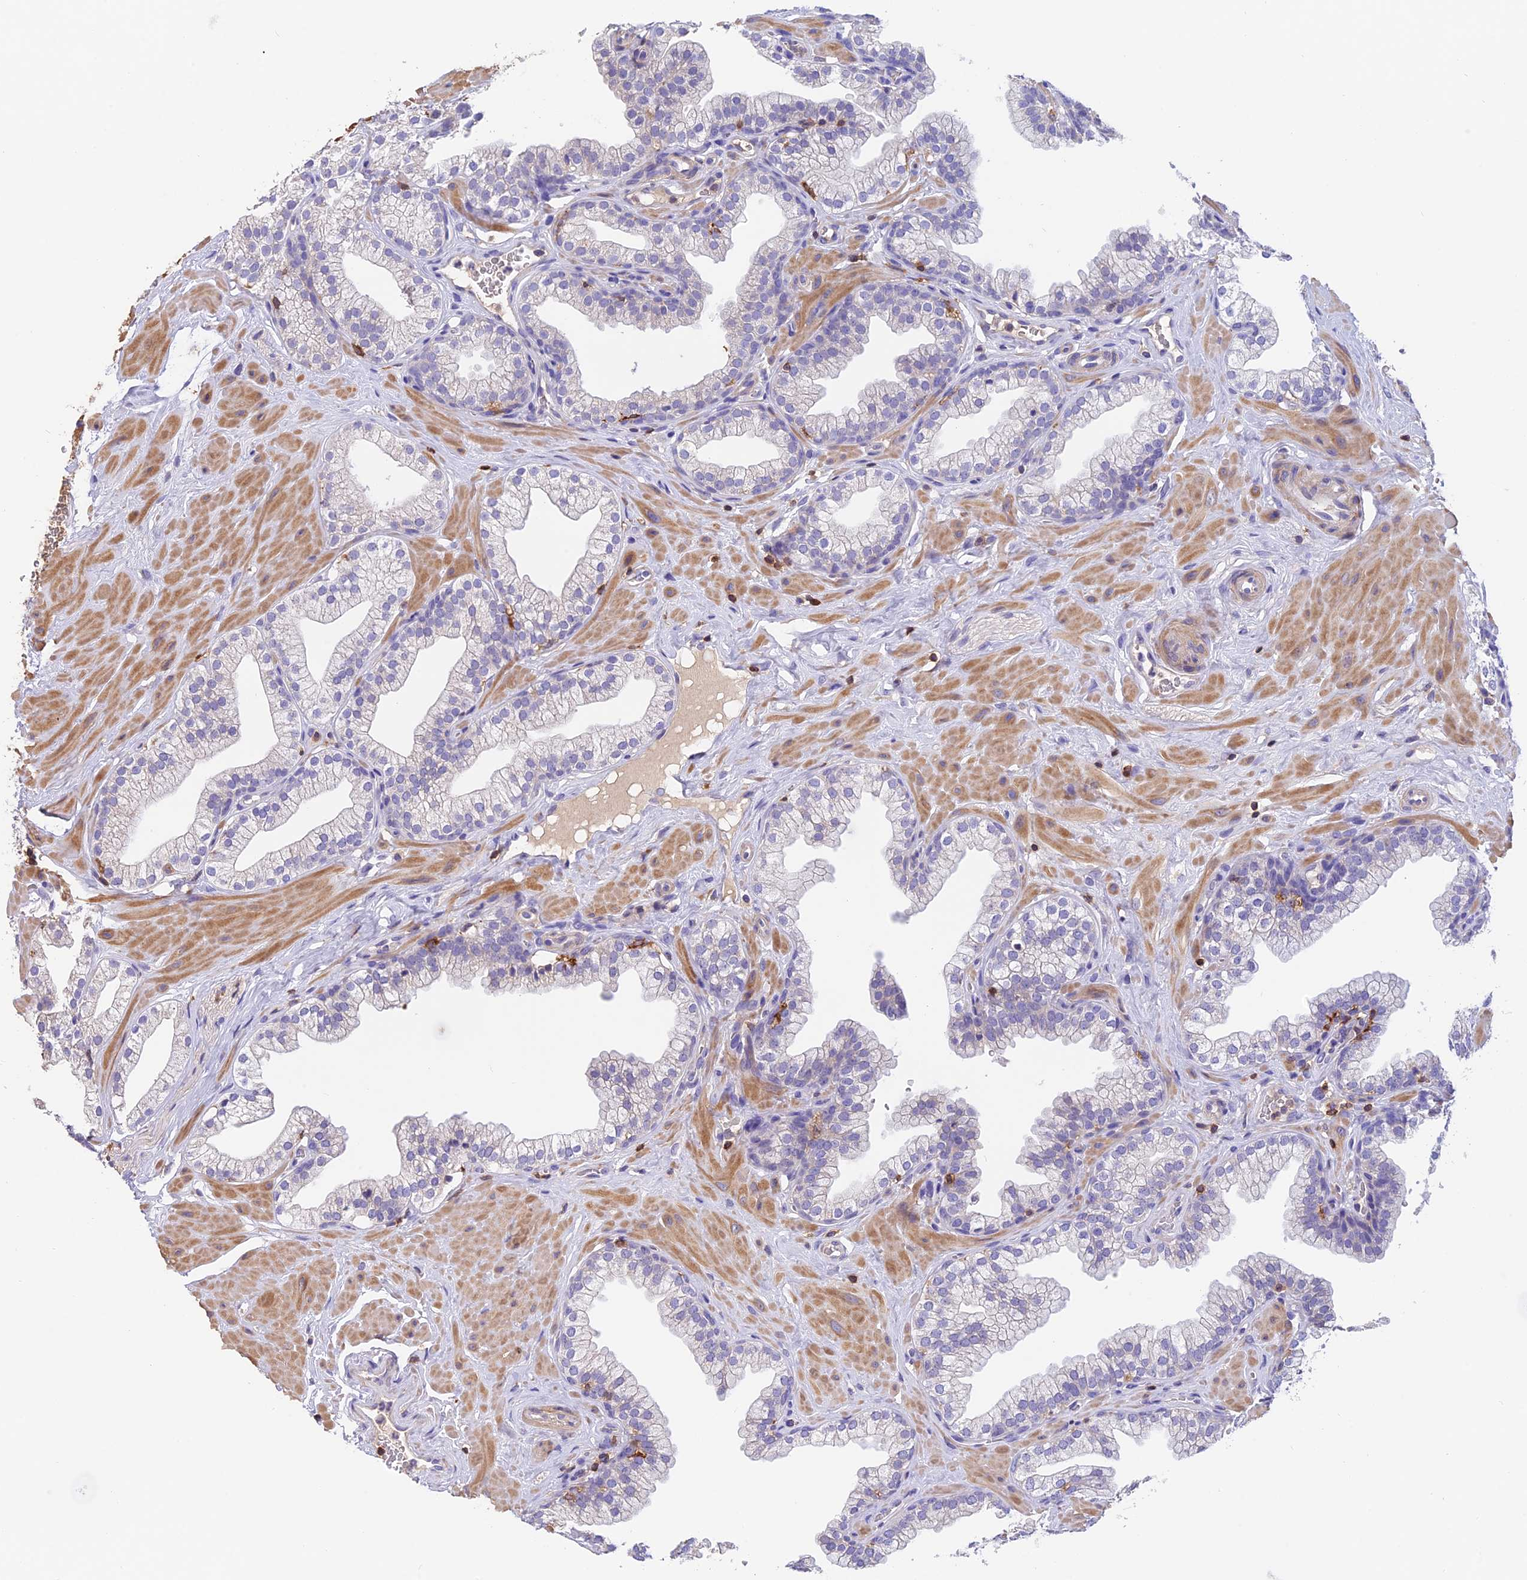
{"staining": {"intensity": "negative", "quantity": "none", "location": "none"}, "tissue": "prostate", "cell_type": "Glandular cells", "image_type": "normal", "snomed": [{"axis": "morphology", "description": "Normal tissue, NOS"}, {"axis": "morphology", "description": "Urothelial carcinoma, Low grade"}, {"axis": "topography", "description": "Urinary bladder"}, {"axis": "topography", "description": "Prostate"}], "caption": "Benign prostate was stained to show a protein in brown. There is no significant expression in glandular cells.", "gene": "LPXN", "patient": {"sex": "male", "age": 60}}